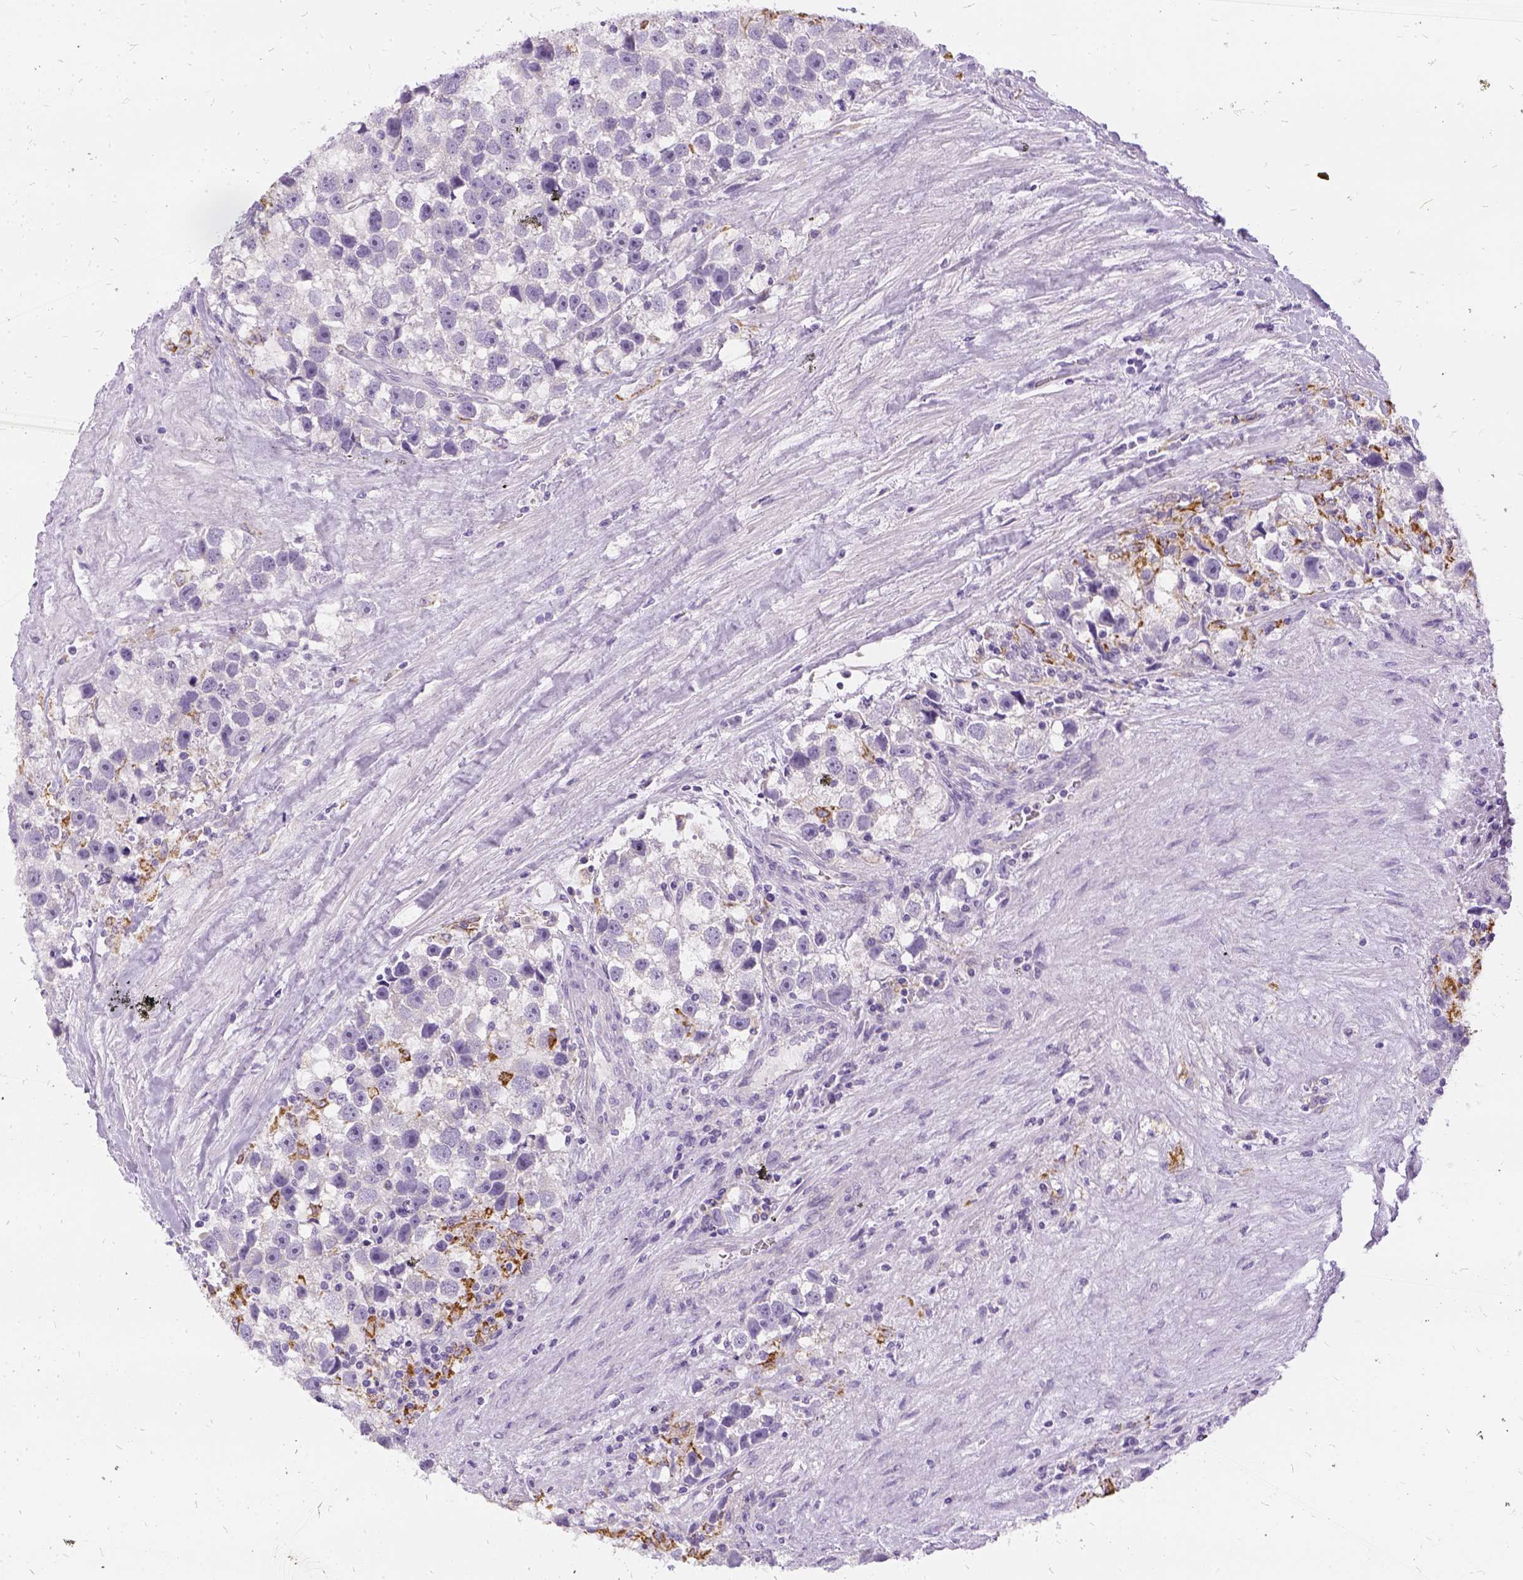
{"staining": {"intensity": "negative", "quantity": "none", "location": "none"}, "tissue": "testis cancer", "cell_type": "Tumor cells", "image_type": "cancer", "snomed": [{"axis": "morphology", "description": "Seminoma, NOS"}, {"axis": "topography", "description": "Testis"}], "caption": "DAB immunohistochemical staining of testis cancer (seminoma) exhibits no significant staining in tumor cells. Brightfield microscopy of immunohistochemistry stained with DAB (brown) and hematoxylin (blue), captured at high magnification.", "gene": "FDX1", "patient": {"sex": "male", "age": 43}}